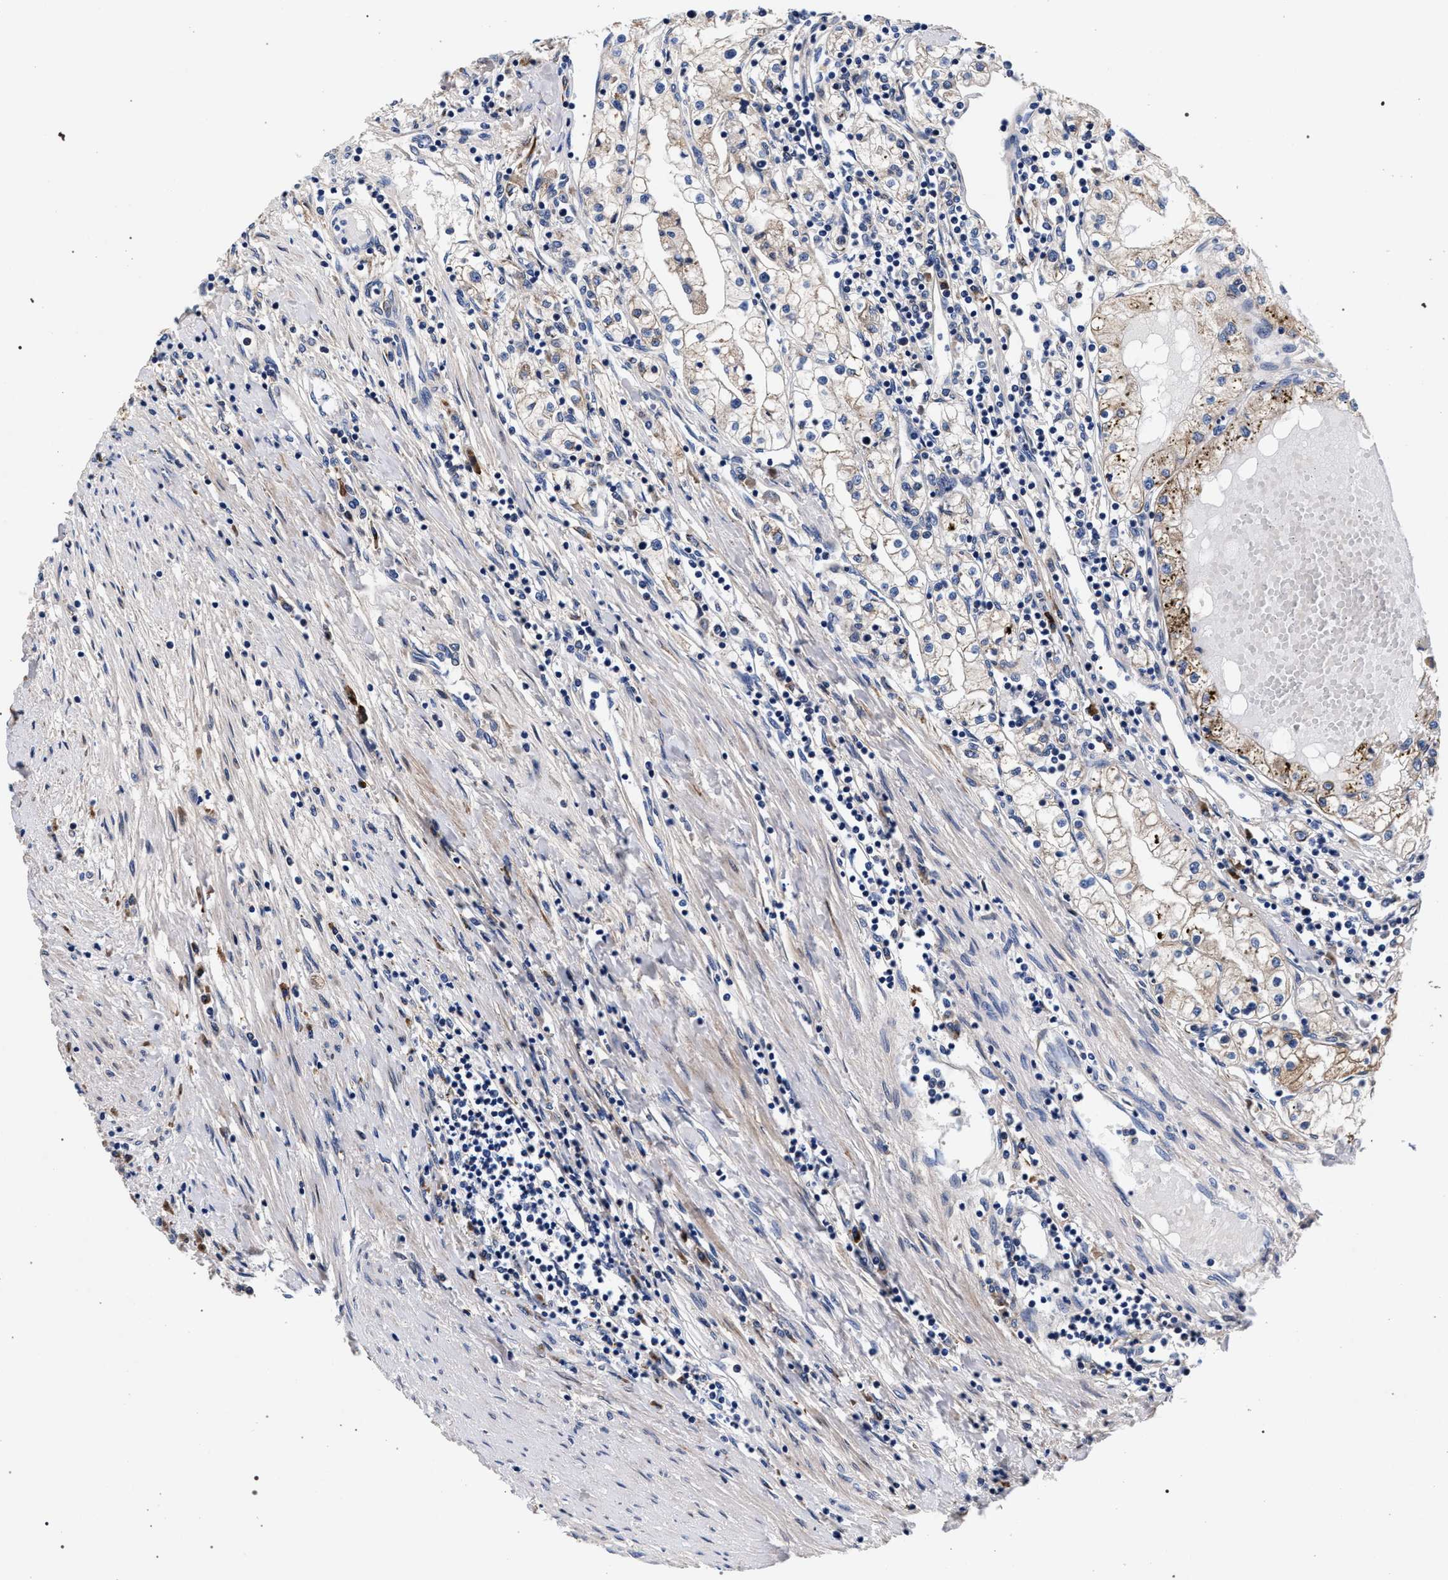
{"staining": {"intensity": "moderate", "quantity": "25%-75%", "location": "cytoplasmic/membranous"}, "tissue": "renal cancer", "cell_type": "Tumor cells", "image_type": "cancer", "snomed": [{"axis": "morphology", "description": "Adenocarcinoma, NOS"}, {"axis": "topography", "description": "Kidney"}], "caption": "Immunohistochemical staining of renal adenocarcinoma displays moderate cytoplasmic/membranous protein staining in about 25%-75% of tumor cells.", "gene": "ACOX1", "patient": {"sex": "male", "age": 68}}